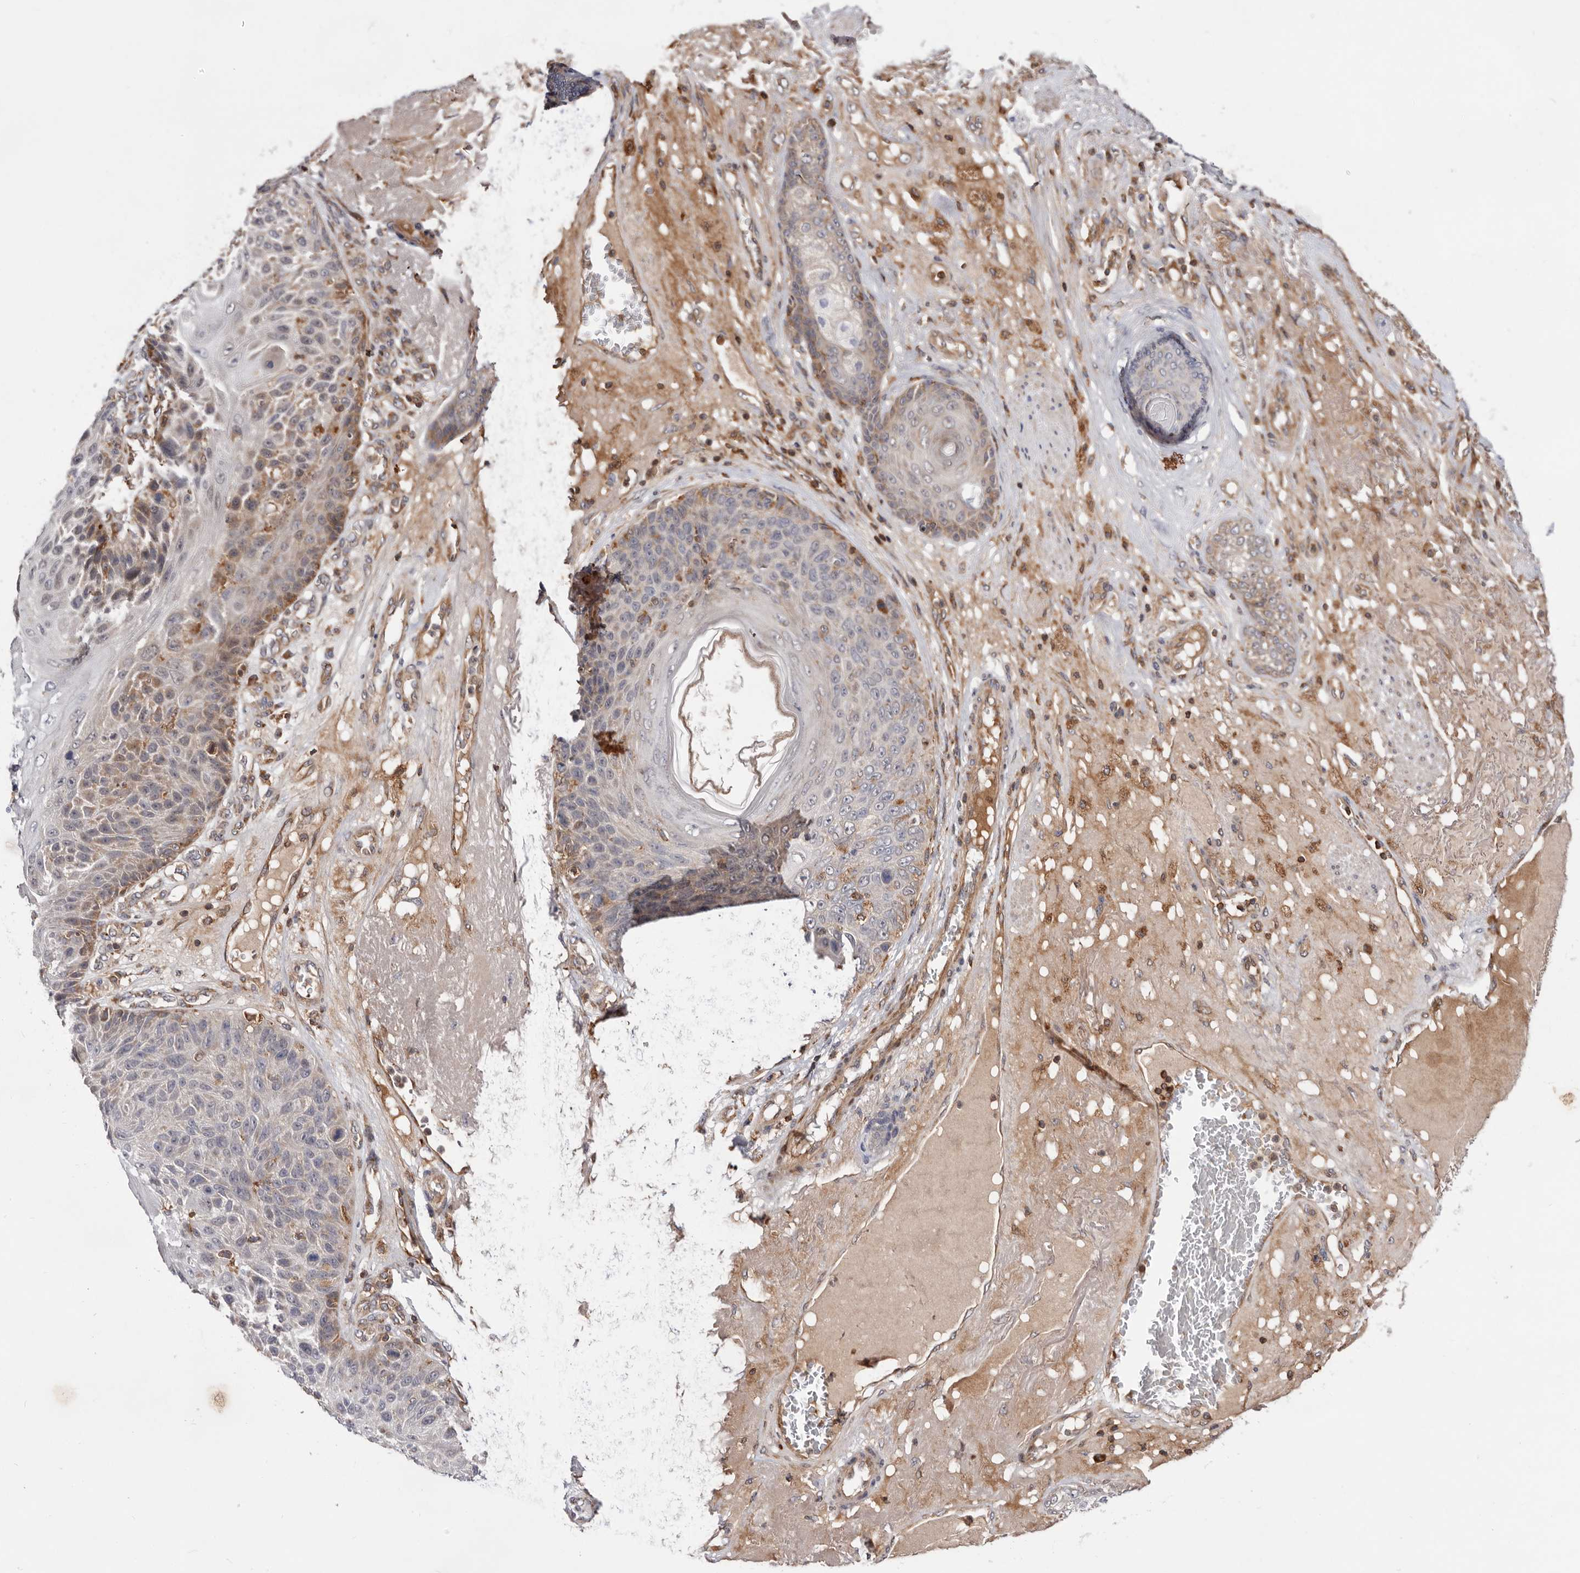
{"staining": {"intensity": "moderate", "quantity": "<25%", "location": "cytoplasmic/membranous"}, "tissue": "skin cancer", "cell_type": "Tumor cells", "image_type": "cancer", "snomed": [{"axis": "morphology", "description": "Squamous cell carcinoma, NOS"}, {"axis": "topography", "description": "Skin"}], "caption": "An image showing moderate cytoplasmic/membranous staining in about <25% of tumor cells in skin cancer, as visualized by brown immunohistochemical staining.", "gene": "RNF213", "patient": {"sex": "female", "age": 88}}